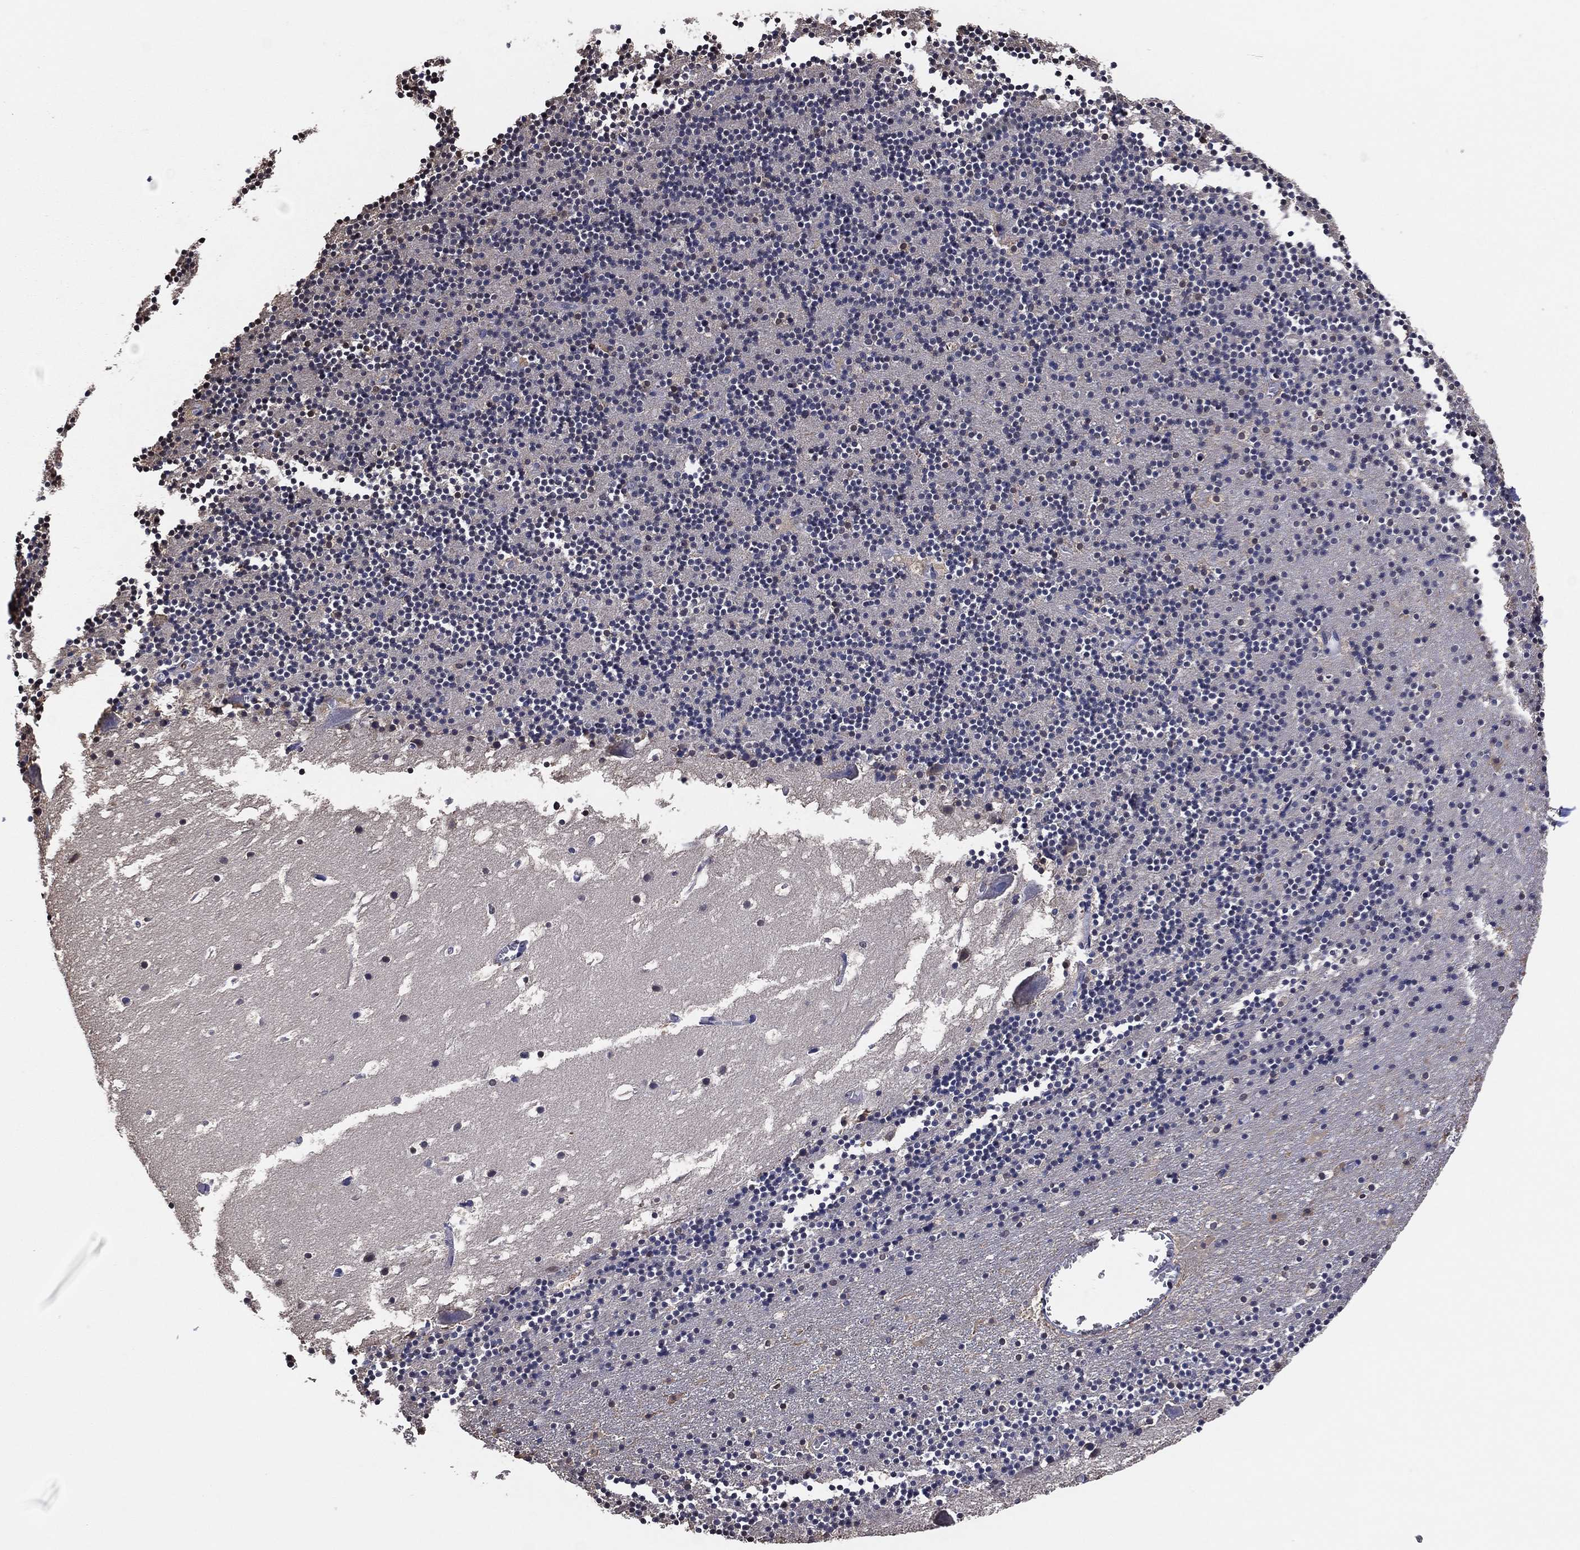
{"staining": {"intensity": "negative", "quantity": "none", "location": "none"}, "tissue": "cerebellum", "cell_type": "Cells in granular layer", "image_type": "normal", "snomed": [{"axis": "morphology", "description": "Normal tissue, NOS"}, {"axis": "topography", "description": "Cerebellum"}], "caption": "IHC histopathology image of normal cerebellum: cerebellum stained with DAB exhibits no significant protein staining in cells in granular layer.", "gene": "GAPDH", "patient": {"sex": "male", "age": 37}}